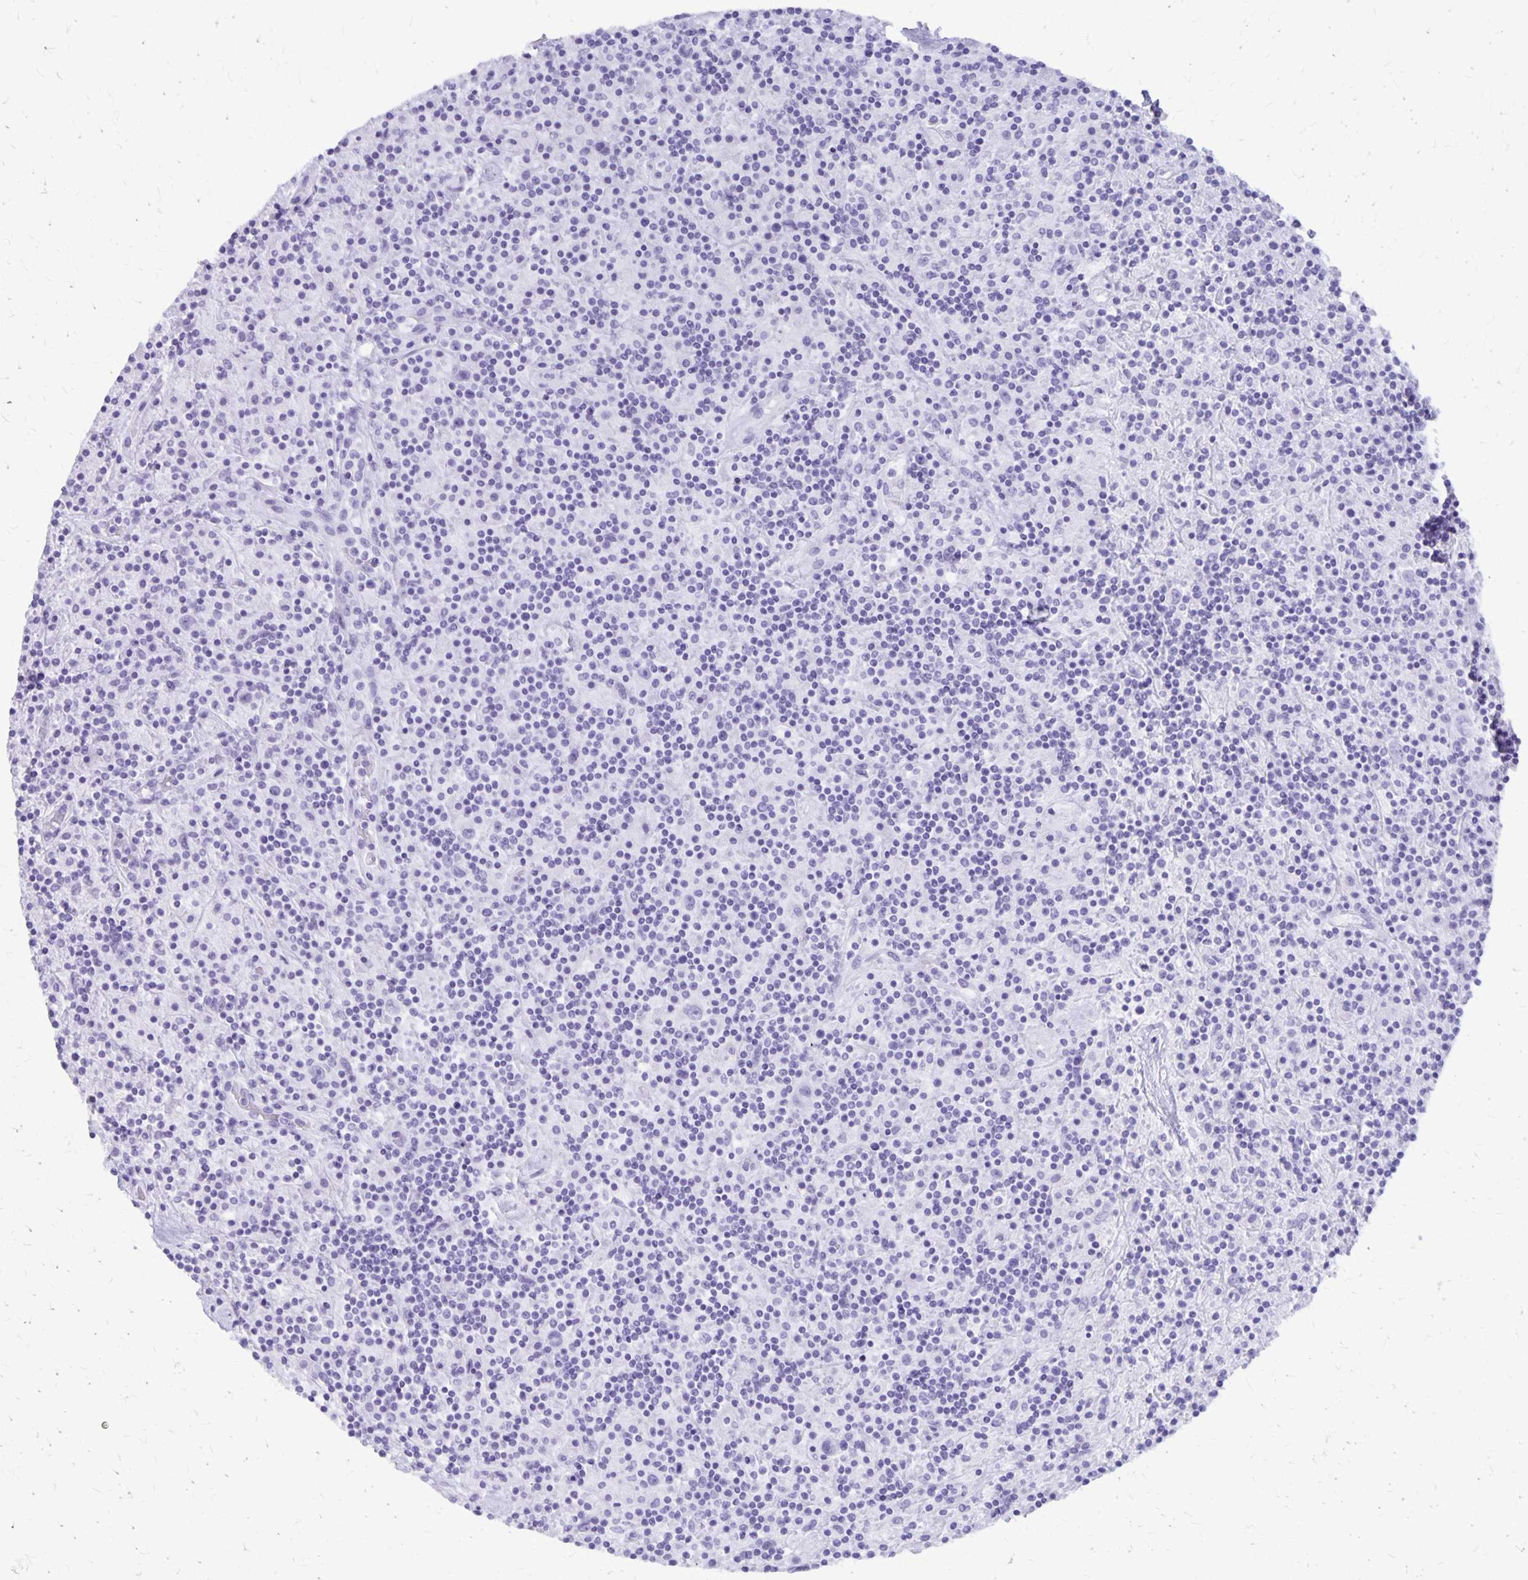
{"staining": {"intensity": "negative", "quantity": "none", "location": "none"}, "tissue": "lymphoma", "cell_type": "Tumor cells", "image_type": "cancer", "snomed": [{"axis": "morphology", "description": "Hodgkin's disease, NOS"}, {"axis": "topography", "description": "Lymph node"}], "caption": "This is an immunohistochemistry (IHC) photomicrograph of Hodgkin's disease. There is no expression in tumor cells.", "gene": "DEFA5", "patient": {"sex": "male", "age": 70}}